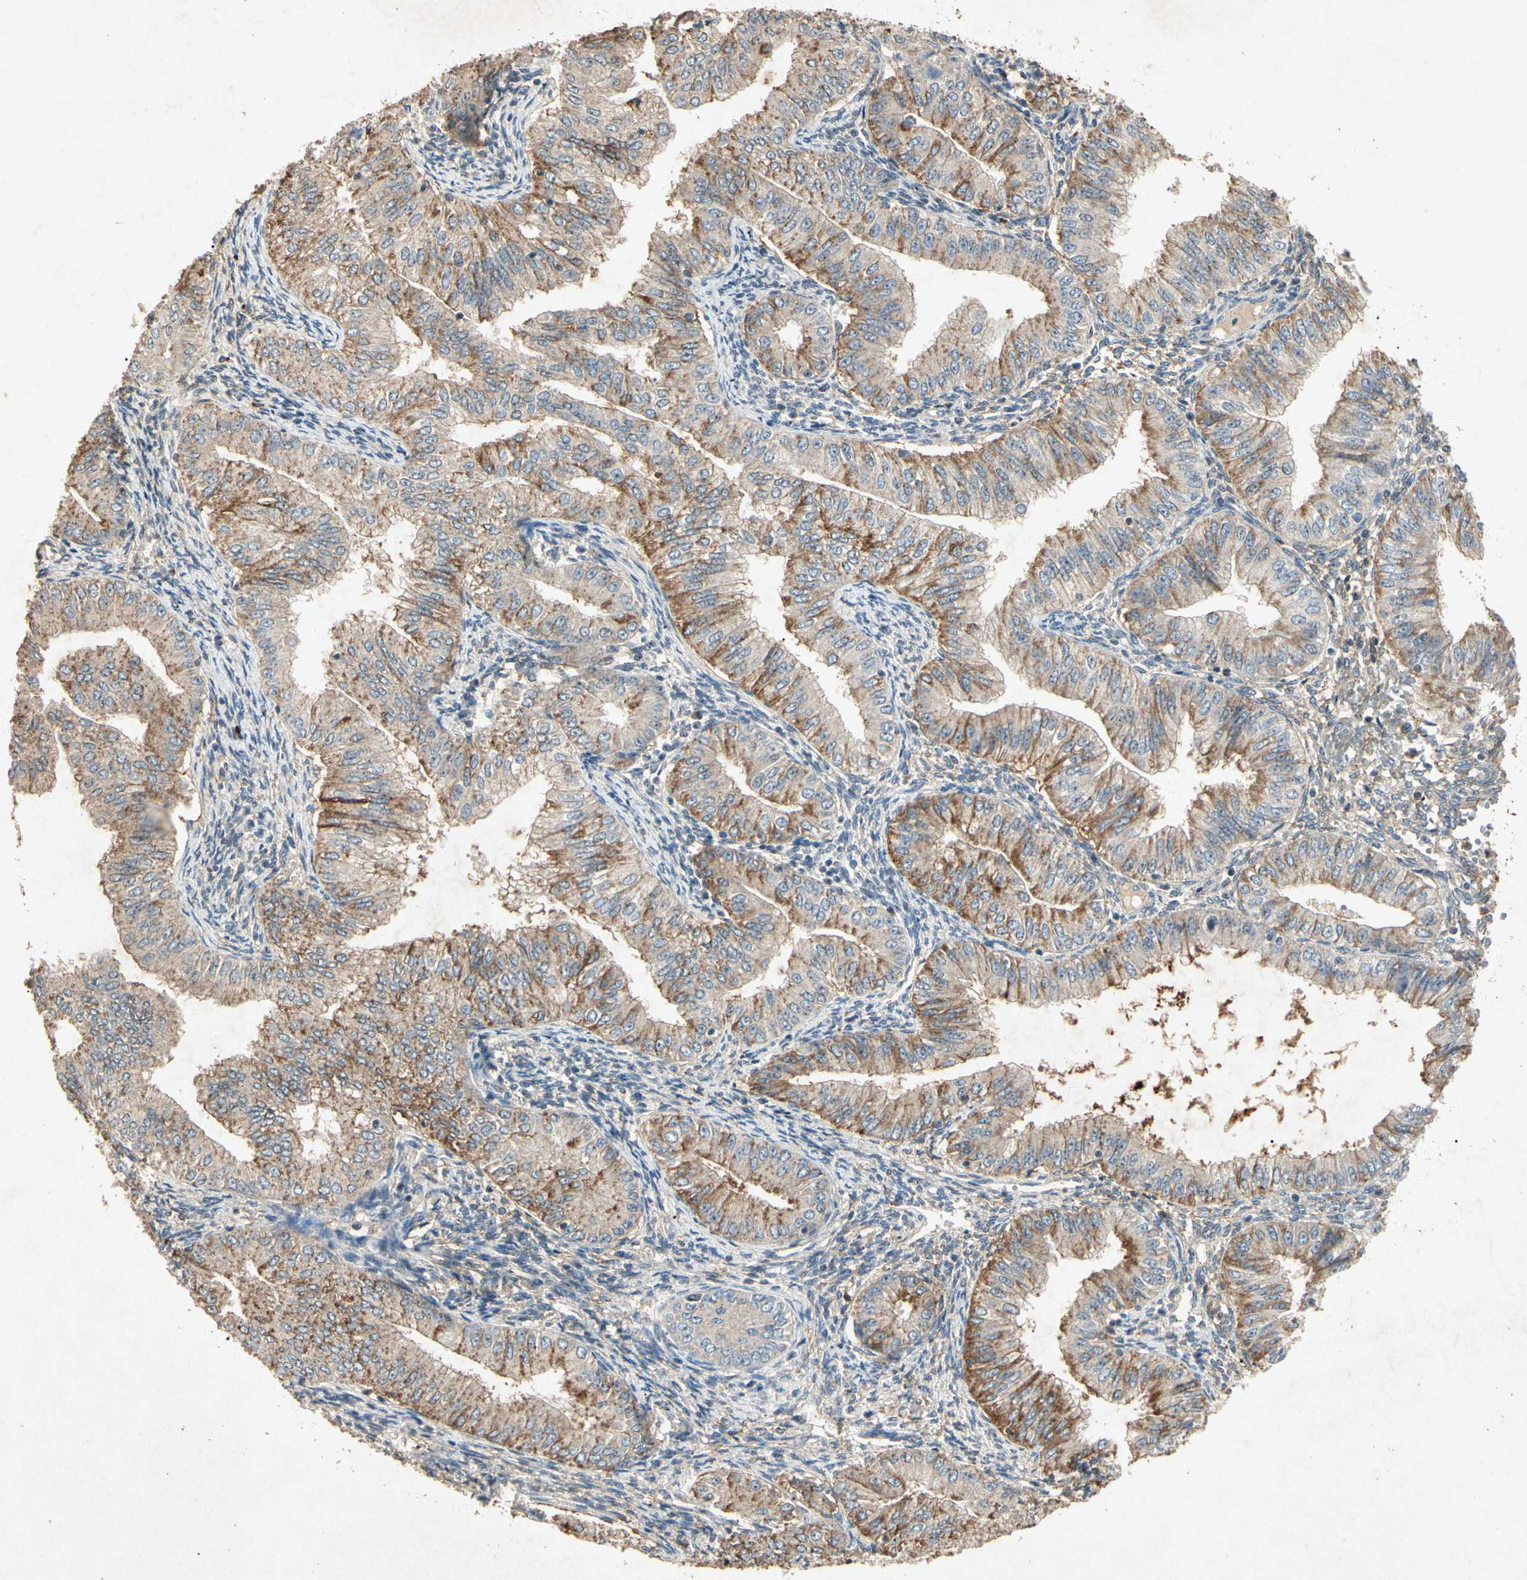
{"staining": {"intensity": "weak", "quantity": ">75%", "location": "cytoplasmic/membranous"}, "tissue": "endometrial cancer", "cell_type": "Tumor cells", "image_type": "cancer", "snomed": [{"axis": "morphology", "description": "Normal tissue, NOS"}, {"axis": "morphology", "description": "Adenocarcinoma, NOS"}, {"axis": "topography", "description": "Endometrium"}], "caption": "Protein staining by IHC reveals weak cytoplasmic/membranous expression in approximately >75% of tumor cells in adenocarcinoma (endometrial).", "gene": "MSRB1", "patient": {"sex": "female", "age": 53}}